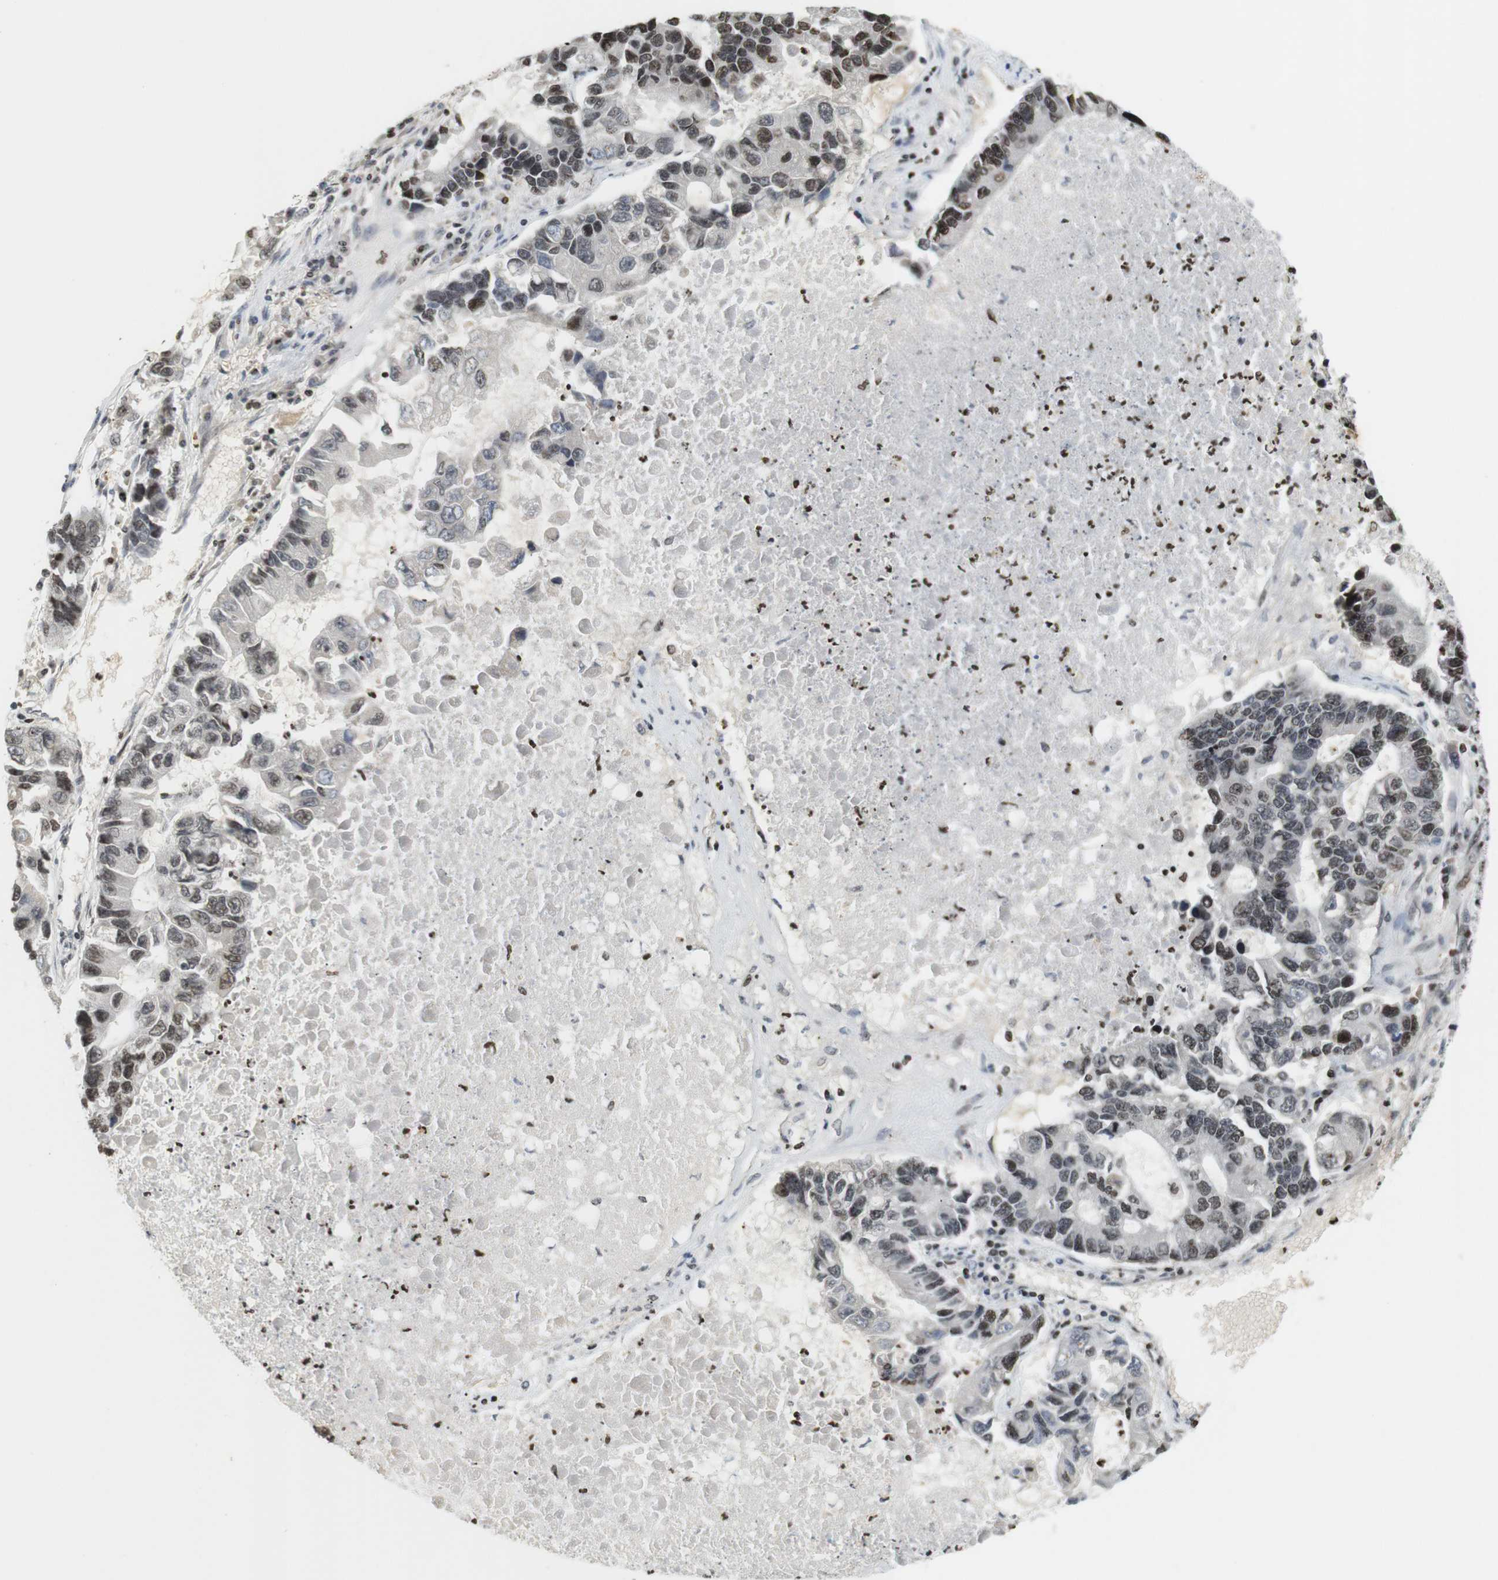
{"staining": {"intensity": "moderate", "quantity": "<25%", "location": "nuclear"}, "tissue": "lung cancer", "cell_type": "Tumor cells", "image_type": "cancer", "snomed": [{"axis": "morphology", "description": "Adenocarcinoma, NOS"}, {"axis": "topography", "description": "Lung"}], "caption": "Immunohistochemical staining of human lung cancer shows low levels of moderate nuclear expression in about <25% of tumor cells. (brown staining indicates protein expression, while blue staining denotes nuclei).", "gene": "MBD1", "patient": {"sex": "female", "age": 51}}